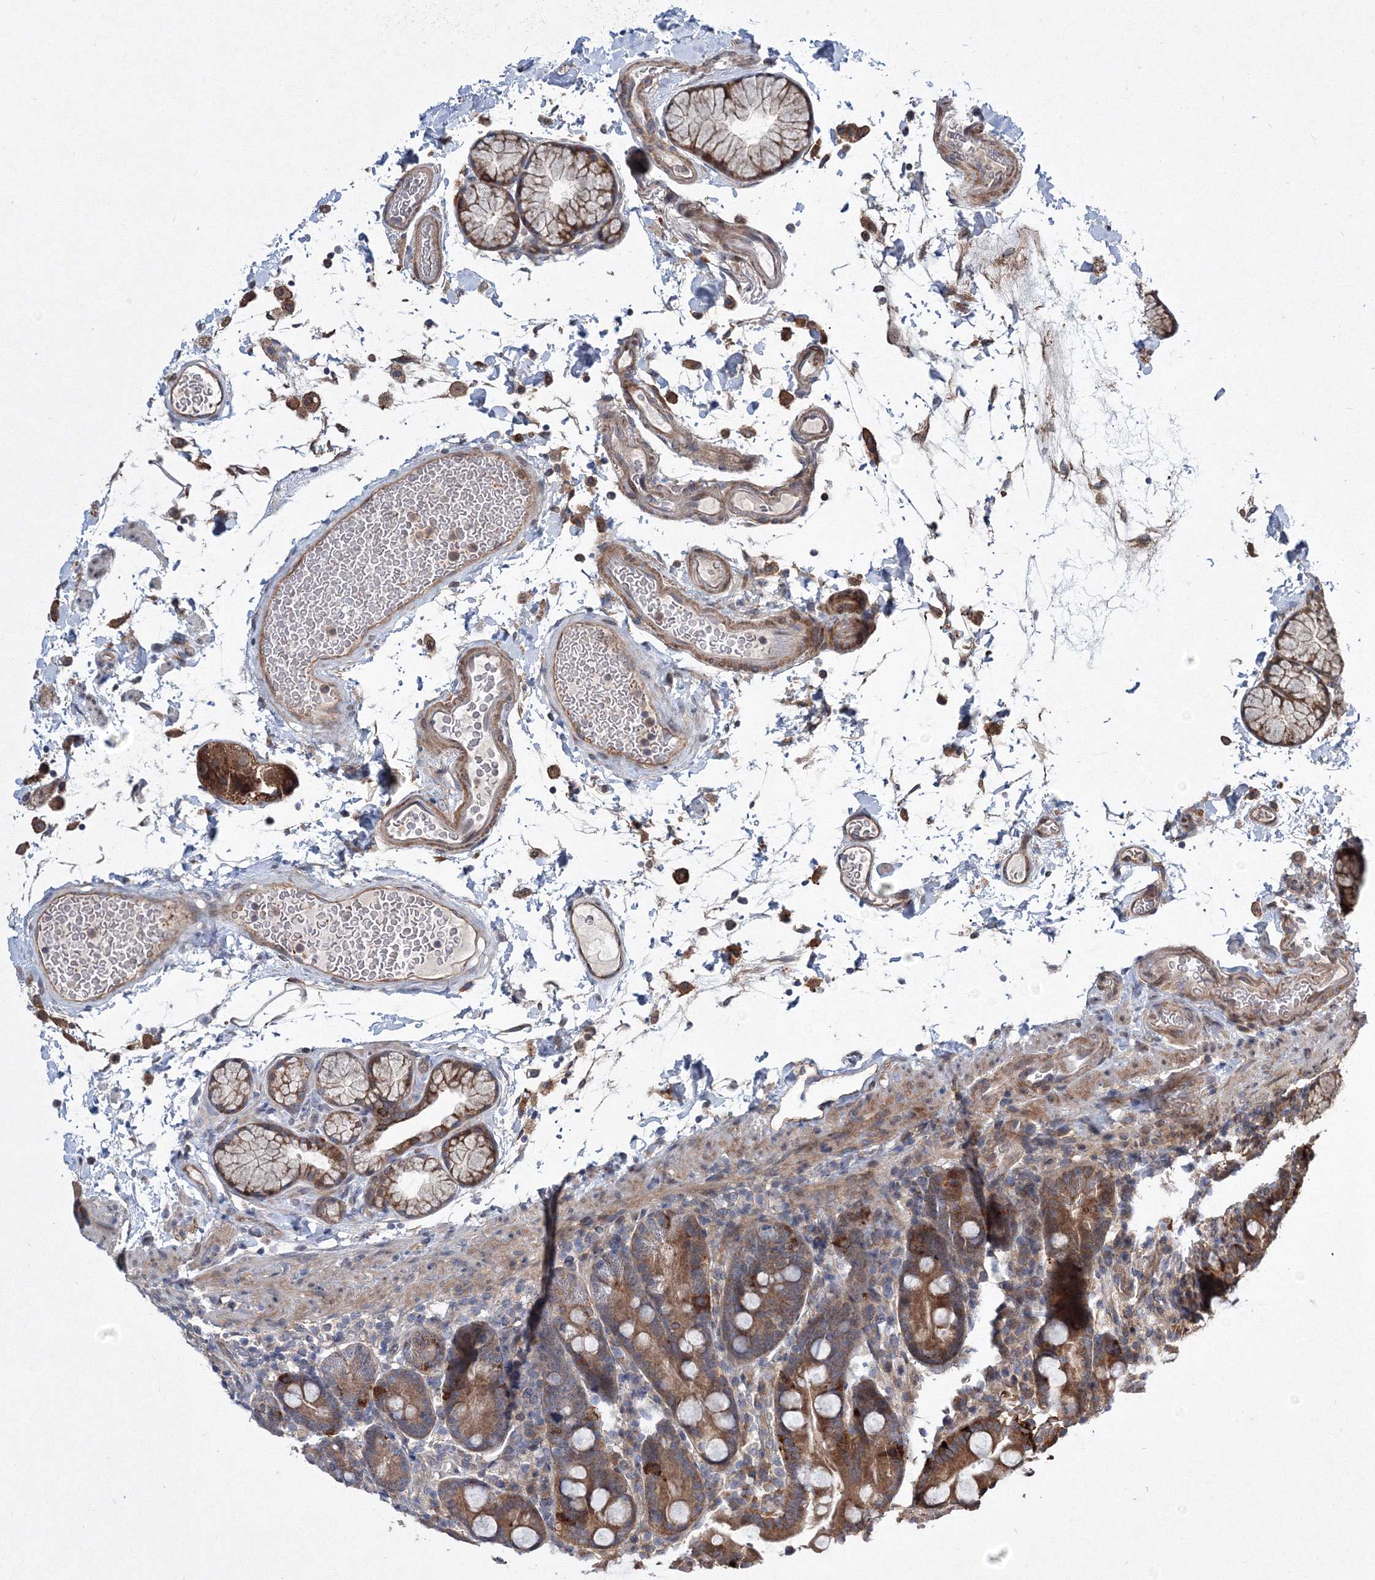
{"staining": {"intensity": "moderate", "quantity": ">75%", "location": "cytoplasmic/membranous"}, "tissue": "duodenum", "cell_type": "Glandular cells", "image_type": "normal", "snomed": [{"axis": "morphology", "description": "Normal tissue, NOS"}, {"axis": "topography", "description": "Small intestine, NOS"}], "caption": "Glandular cells display medium levels of moderate cytoplasmic/membranous staining in about >75% of cells in normal human duodenum. (IHC, brightfield microscopy, high magnification).", "gene": "RANBP3L", "patient": {"sex": "female", "age": 71}}